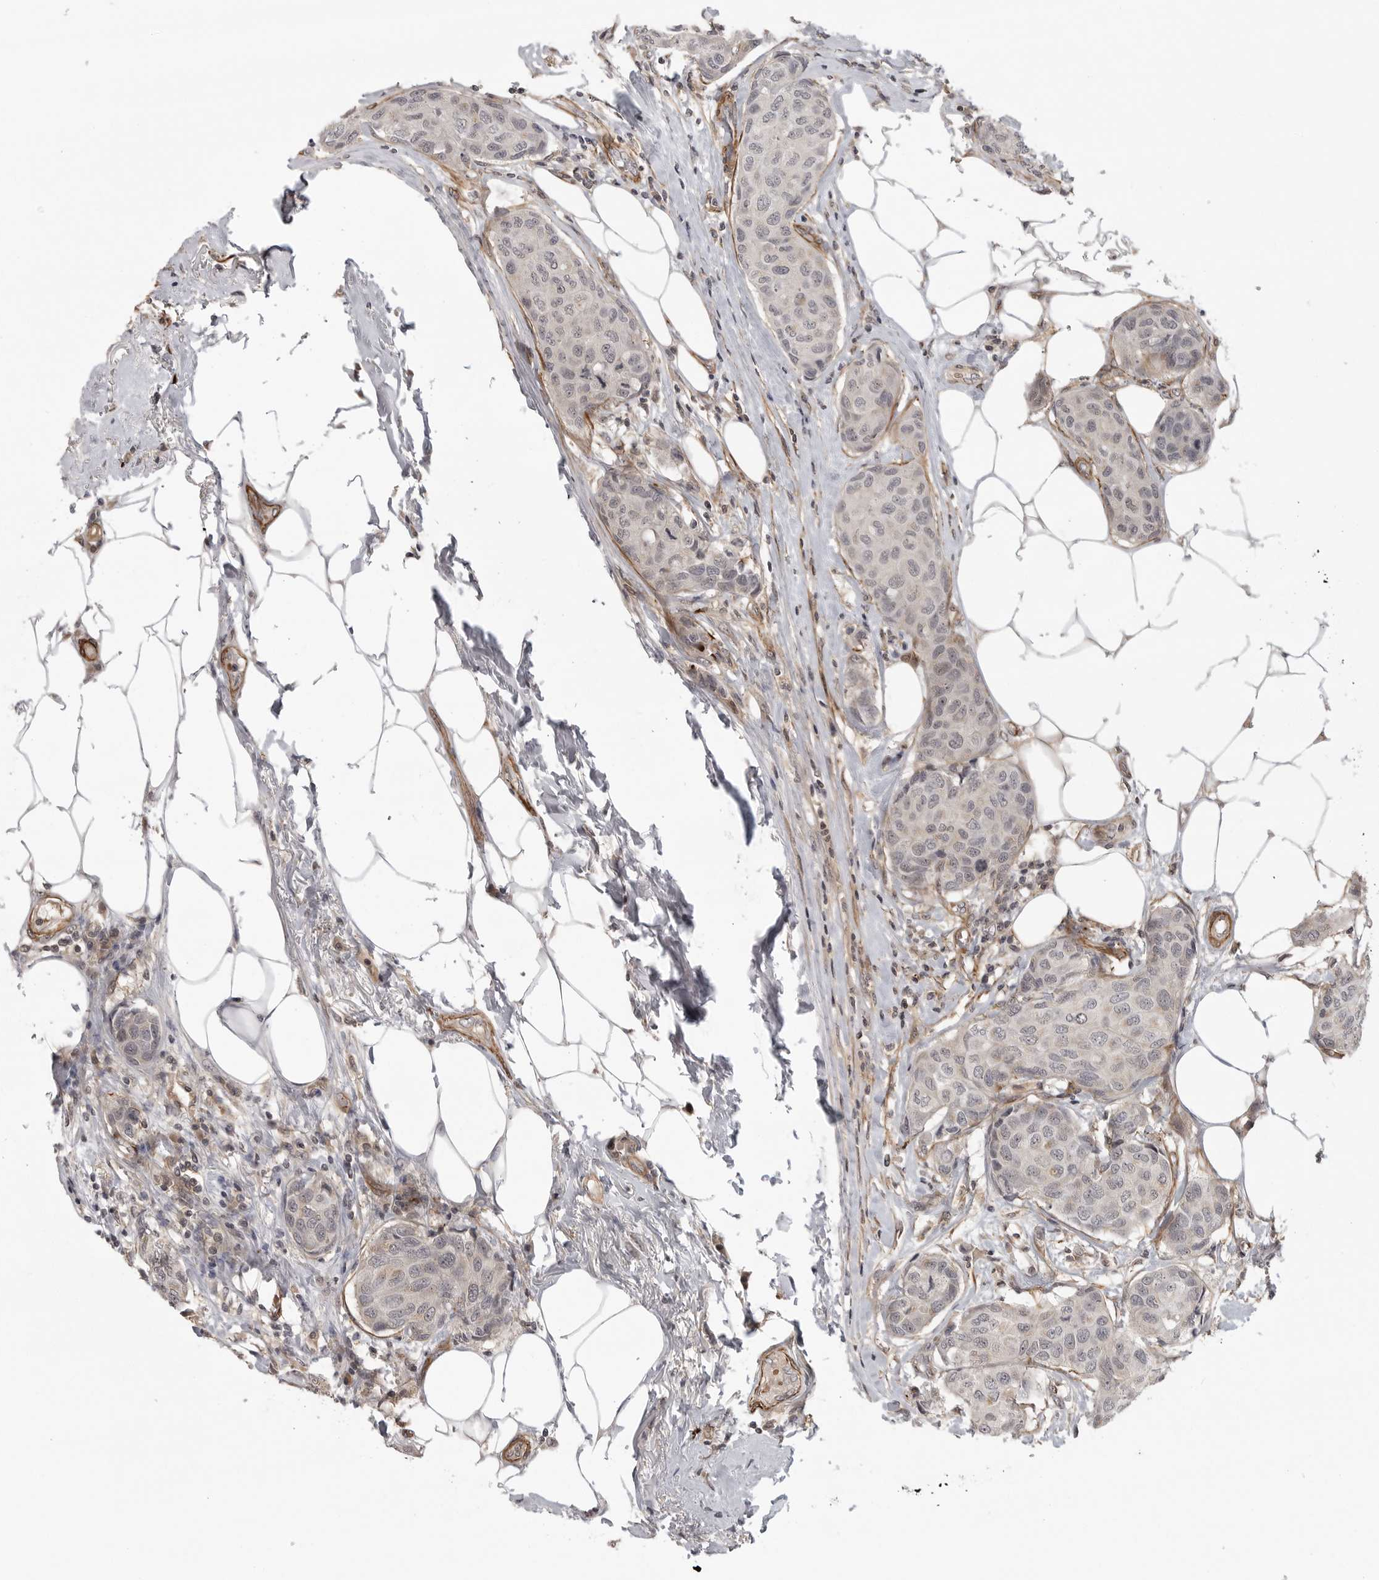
{"staining": {"intensity": "negative", "quantity": "none", "location": "none"}, "tissue": "breast cancer", "cell_type": "Tumor cells", "image_type": "cancer", "snomed": [{"axis": "morphology", "description": "Duct carcinoma"}, {"axis": "topography", "description": "Breast"}], "caption": "This is an immunohistochemistry histopathology image of human breast cancer (intraductal carcinoma). There is no staining in tumor cells.", "gene": "TUT4", "patient": {"sex": "female", "age": 80}}